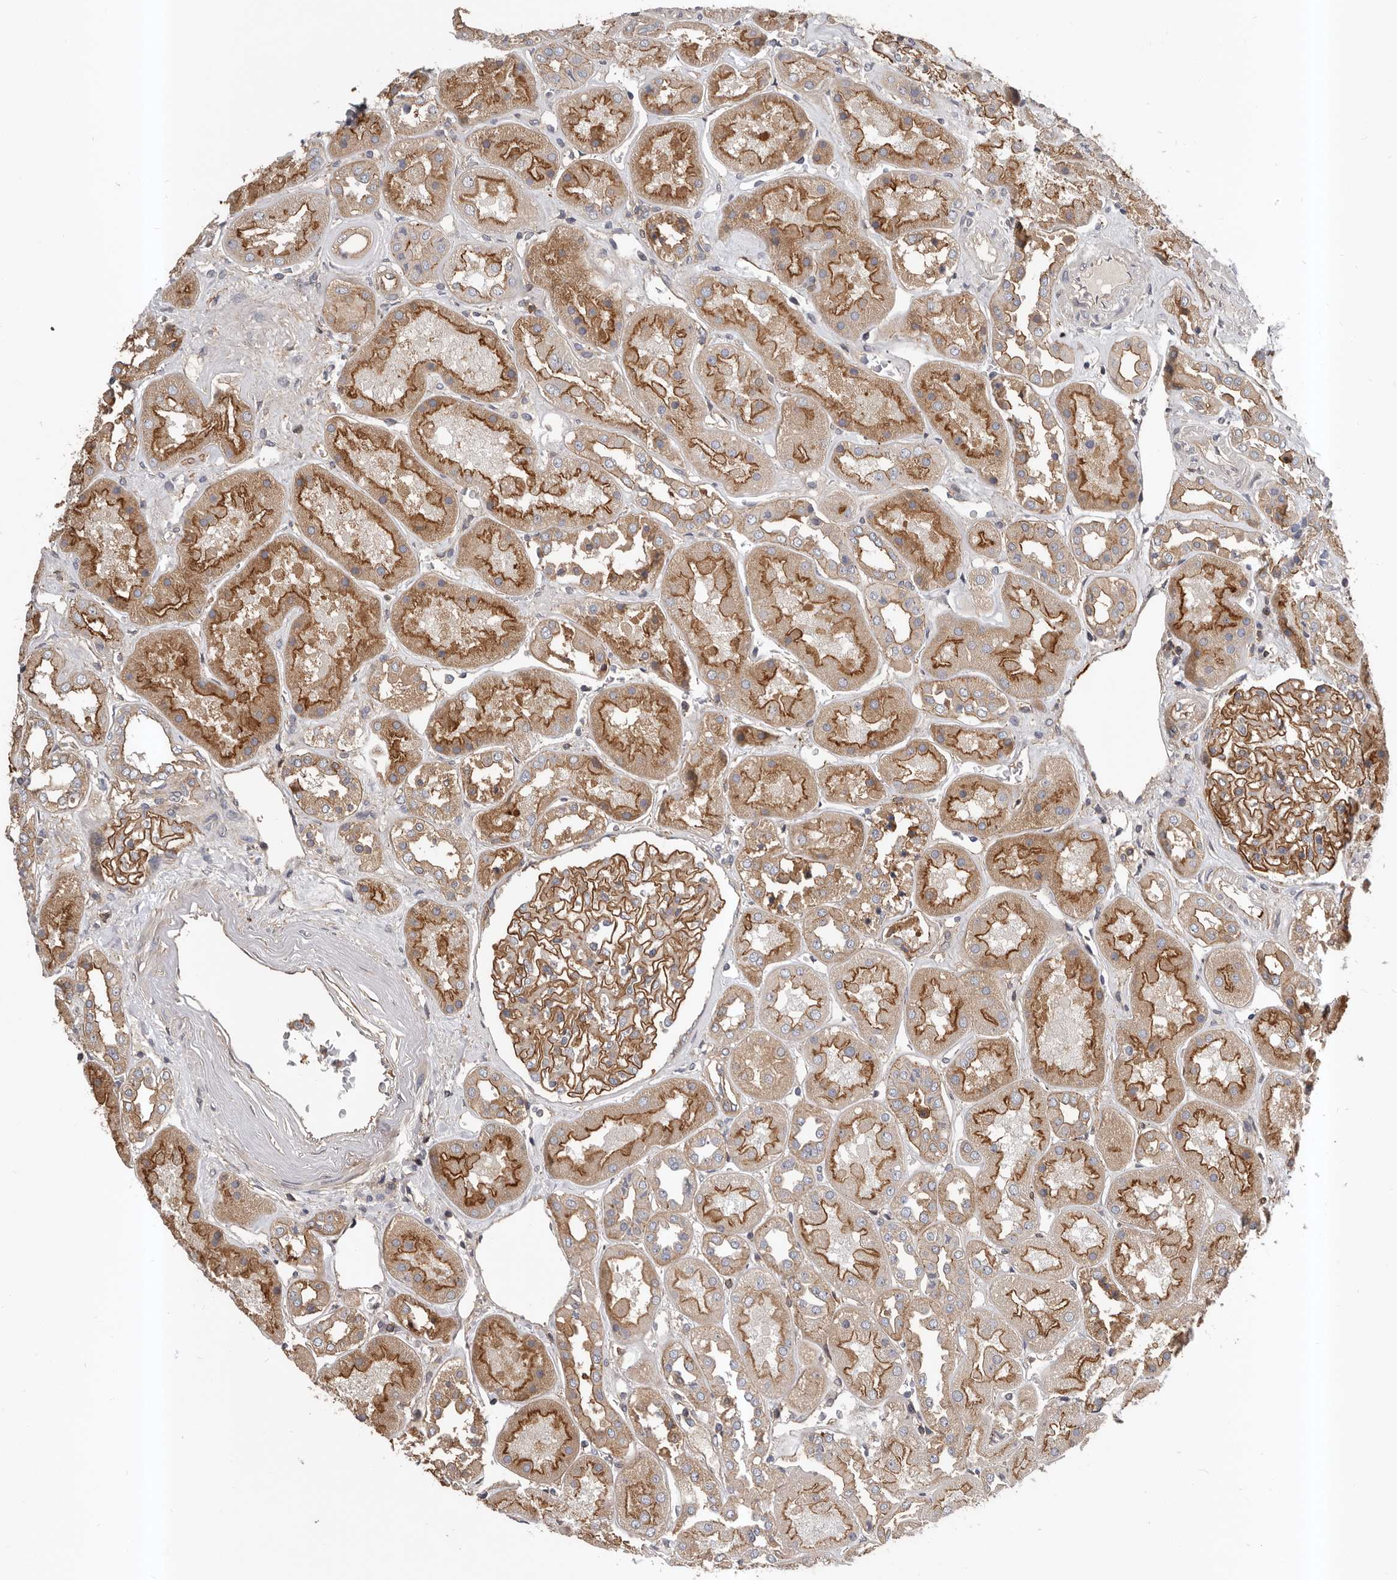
{"staining": {"intensity": "moderate", "quantity": ">75%", "location": "cytoplasmic/membranous"}, "tissue": "kidney", "cell_type": "Cells in glomeruli", "image_type": "normal", "snomed": [{"axis": "morphology", "description": "Normal tissue, NOS"}, {"axis": "topography", "description": "Kidney"}], "caption": "Protein staining demonstrates moderate cytoplasmic/membranous expression in about >75% of cells in glomeruli in unremarkable kidney. (DAB = brown stain, brightfield microscopy at high magnification).", "gene": "PNRC2", "patient": {"sex": "male", "age": 70}}